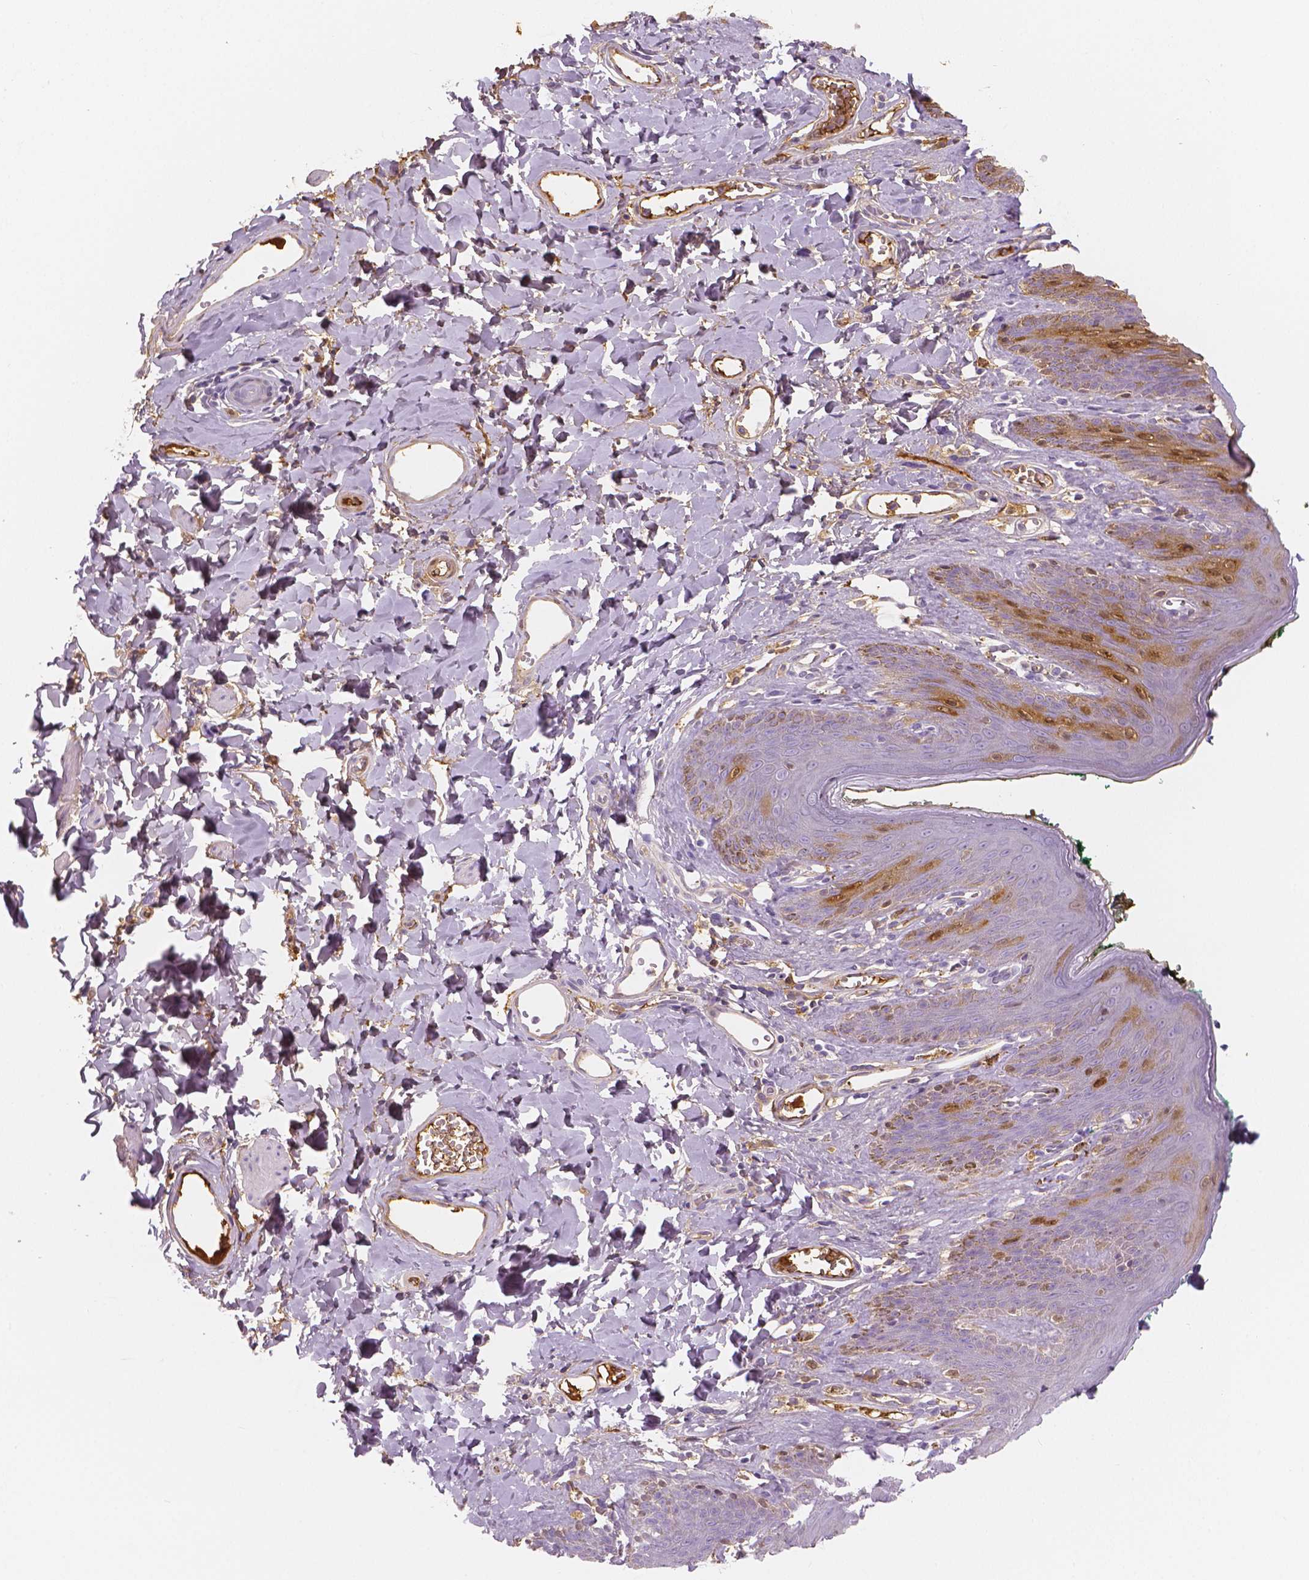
{"staining": {"intensity": "moderate", "quantity": "<25%", "location": "cytoplasmic/membranous,nuclear"}, "tissue": "skin", "cell_type": "Epidermal cells", "image_type": "normal", "snomed": [{"axis": "morphology", "description": "Normal tissue, NOS"}, {"axis": "topography", "description": "Vulva"}, {"axis": "topography", "description": "Peripheral nerve tissue"}], "caption": "Protein staining exhibits moderate cytoplasmic/membranous,nuclear staining in about <25% of epidermal cells in unremarkable skin. (DAB IHC, brown staining for protein, blue staining for nuclei).", "gene": "APOA4", "patient": {"sex": "female", "age": 66}}